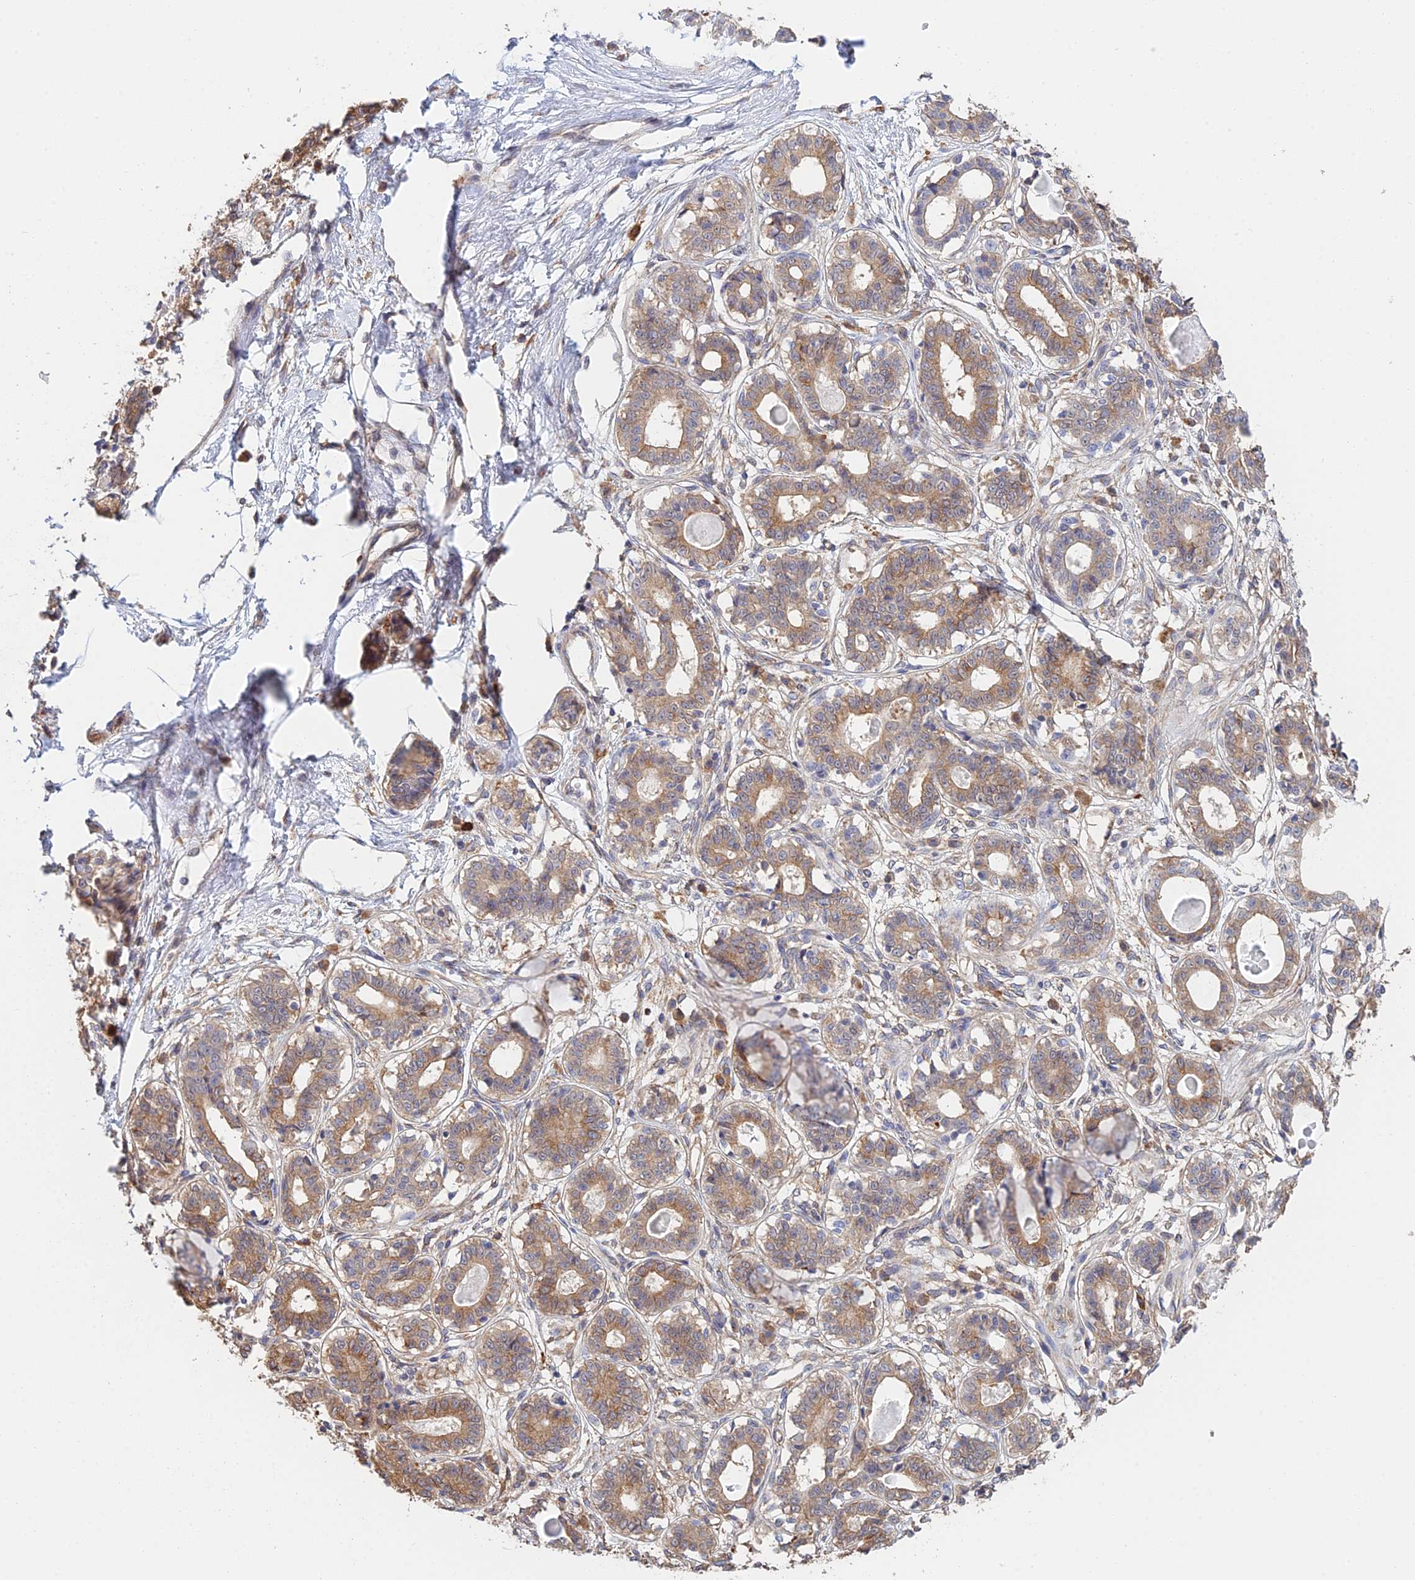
{"staining": {"intensity": "moderate", "quantity": ">75%", "location": "cytoplasmic/membranous"}, "tissue": "breast", "cell_type": "Adipocytes", "image_type": "normal", "snomed": [{"axis": "morphology", "description": "Normal tissue, NOS"}, {"axis": "topography", "description": "Breast"}], "caption": "Breast stained with immunohistochemistry exhibits moderate cytoplasmic/membranous positivity in about >75% of adipocytes.", "gene": "WBP11", "patient": {"sex": "female", "age": 45}}